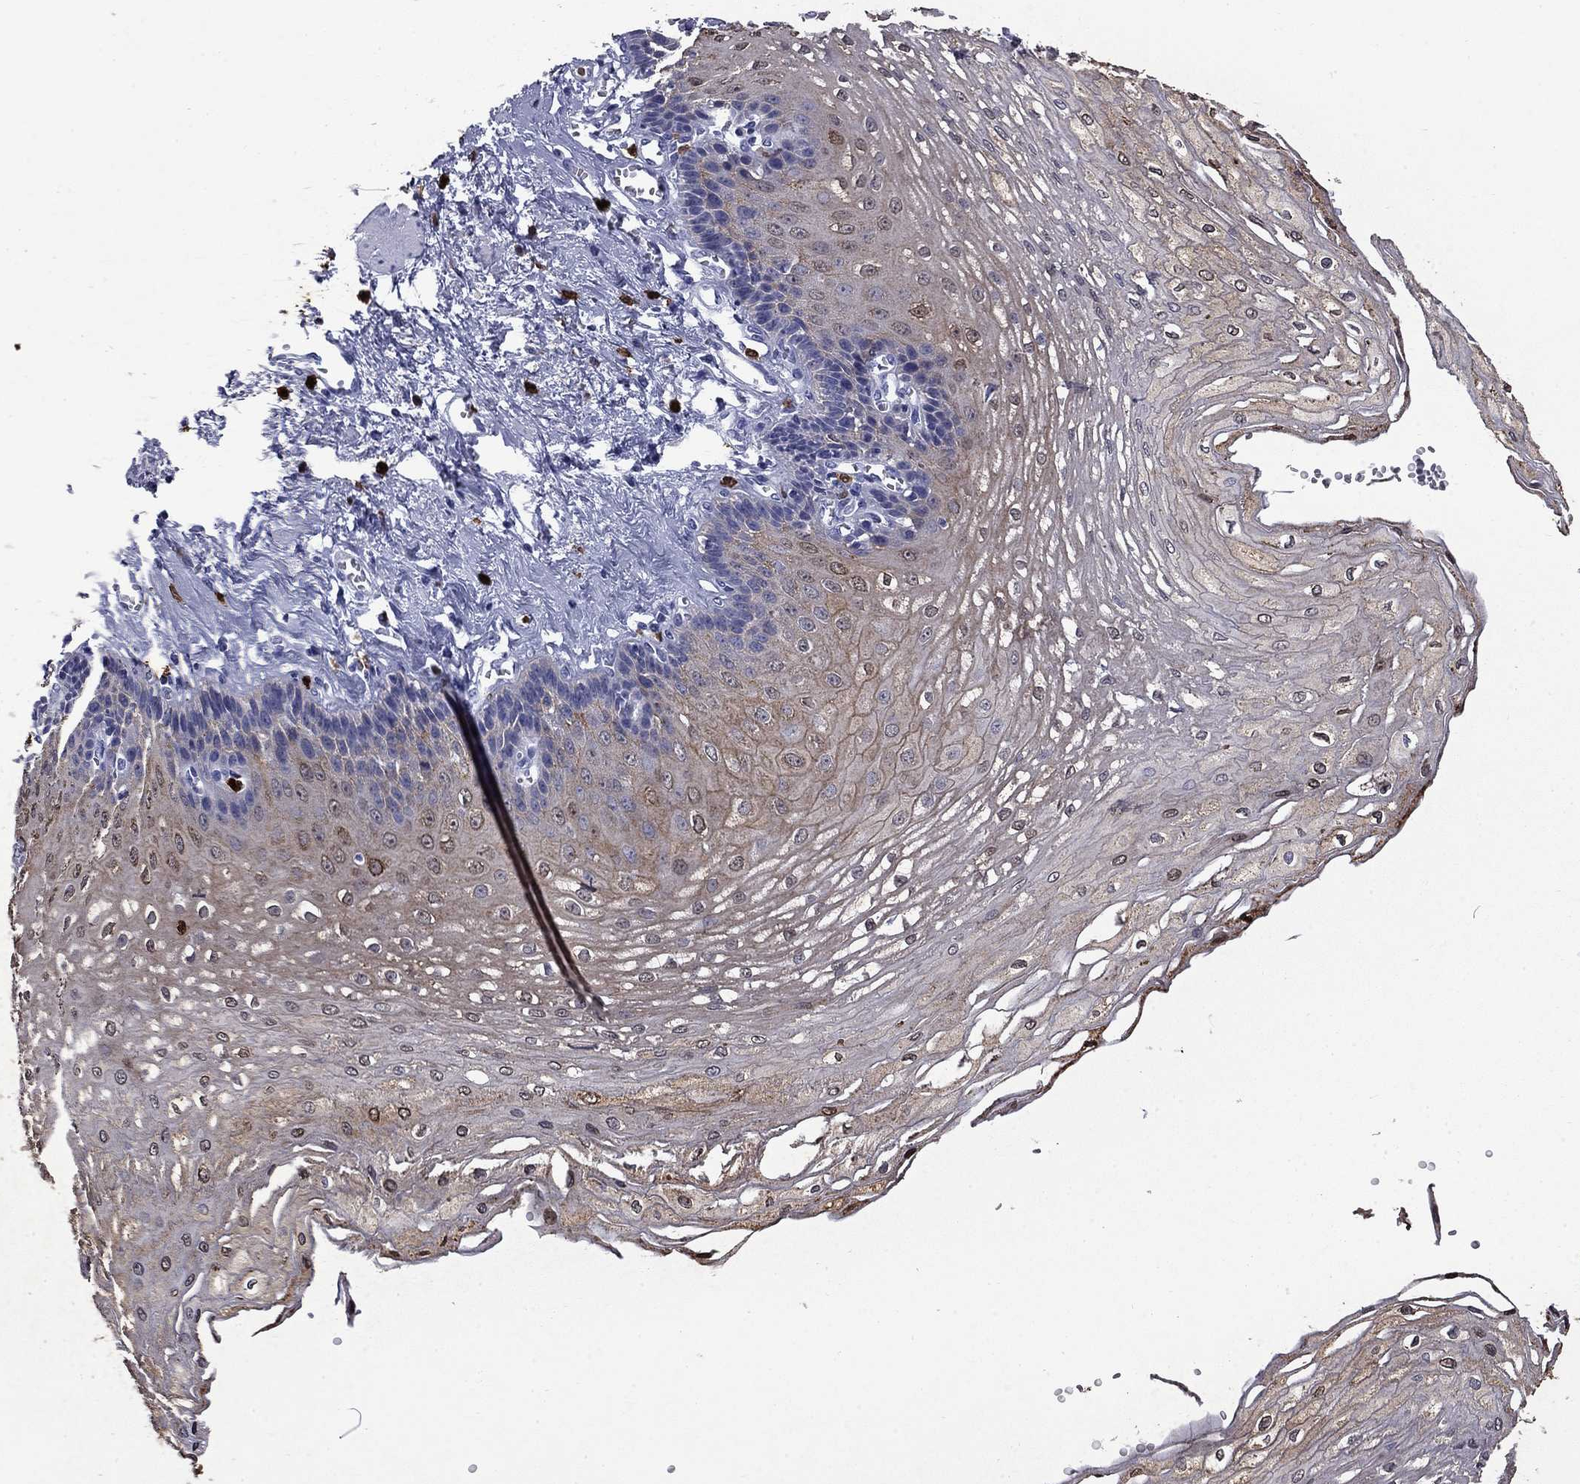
{"staining": {"intensity": "weak", "quantity": "25%-75%", "location": "cytoplasmic/membranous"}, "tissue": "esophagus", "cell_type": "Squamous epithelial cells", "image_type": "normal", "snomed": [{"axis": "morphology", "description": "Normal tissue, NOS"}, {"axis": "topography", "description": "Esophagus"}], "caption": "Esophagus was stained to show a protein in brown. There is low levels of weak cytoplasmic/membranous staining in about 25%-75% of squamous epithelial cells. (brown staining indicates protein expression, while blue staining denotes nuclei).", "gene": "TRIM29", "patient": {"sex": "female", "age": 62}}